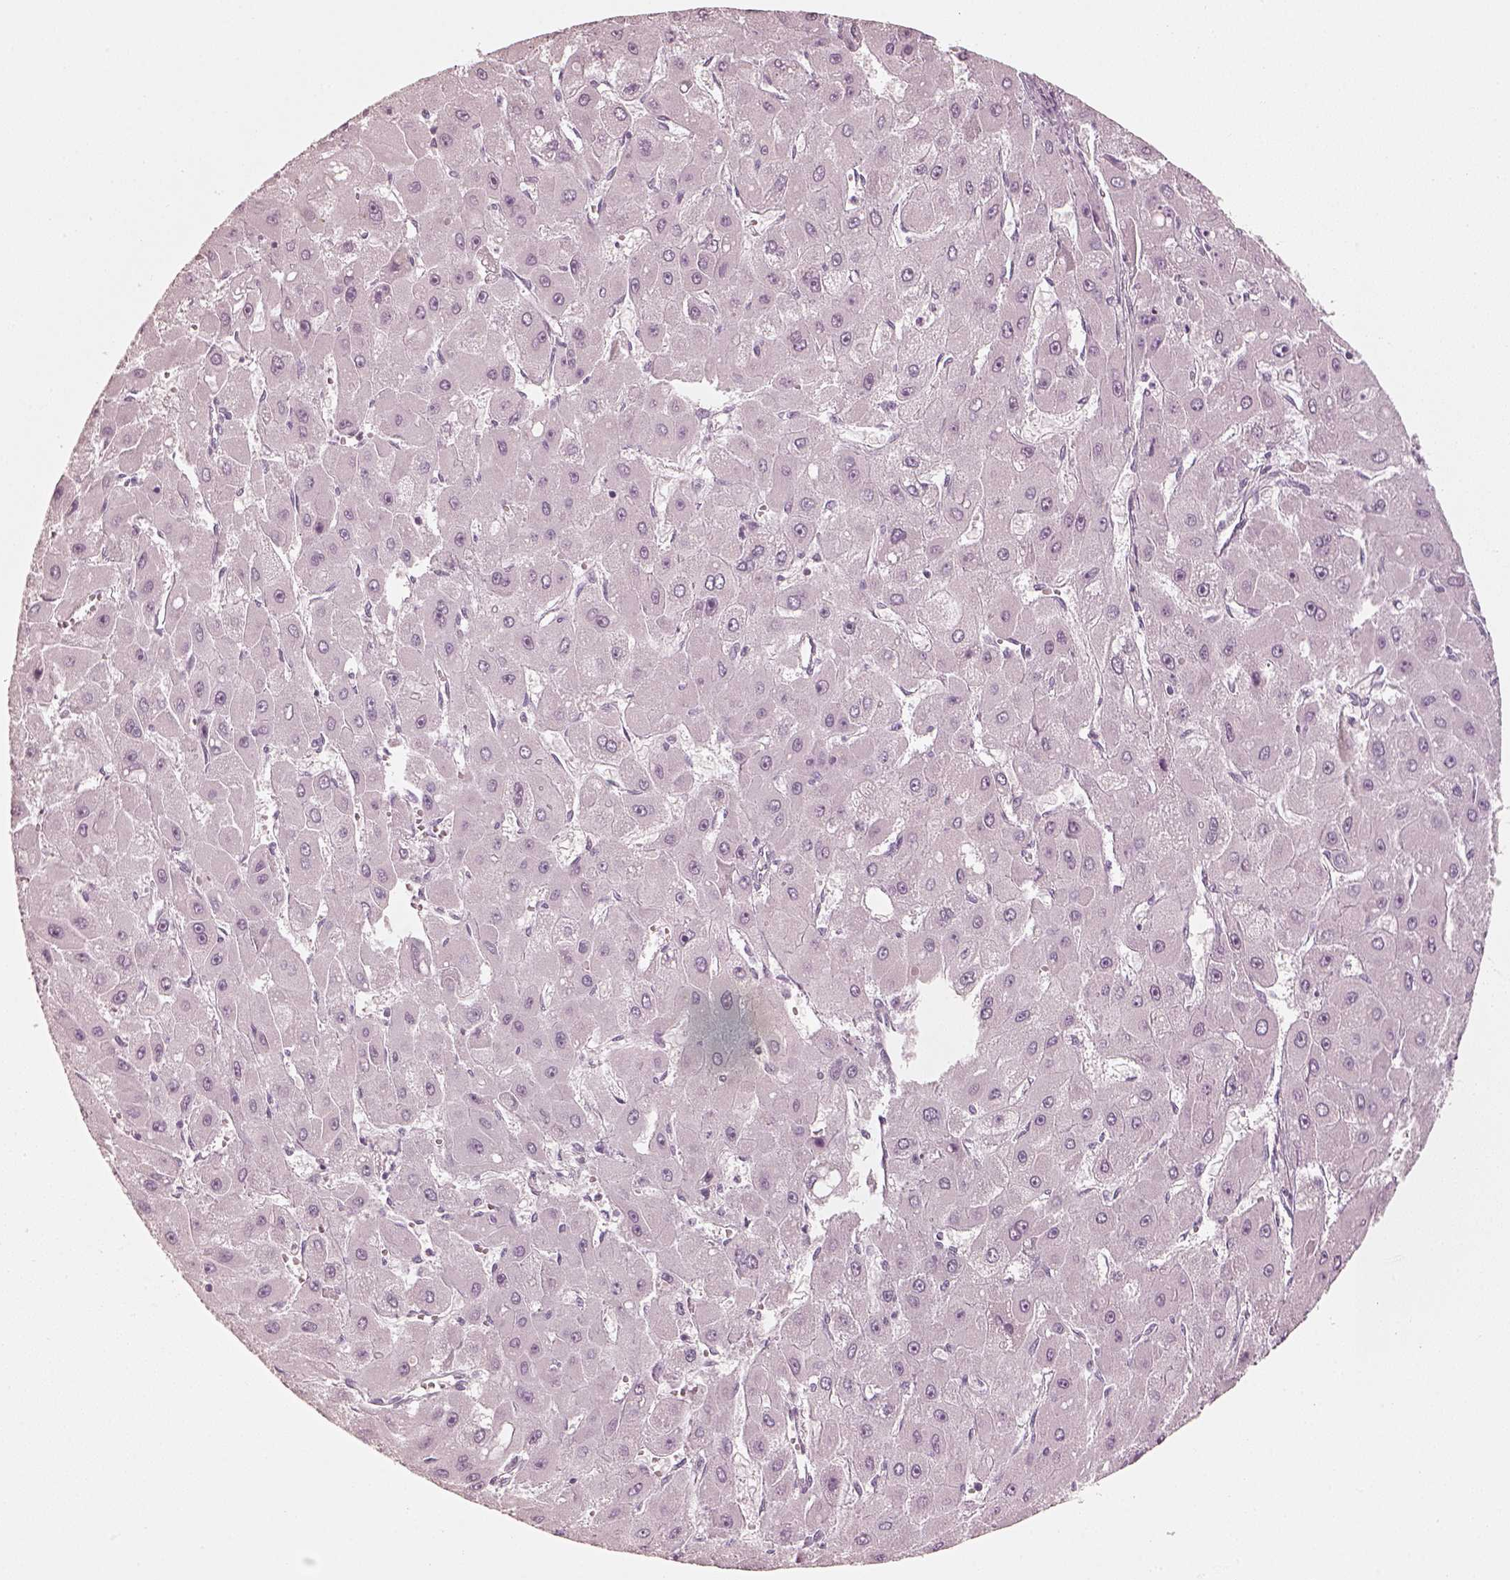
{"staining": {"intensity": "negative", "quantity": "none", "location": "none"}, "tissue": "liver cancer", "cell_type": "Tumor cells", "image_type": "cancer", "snomed": [{"axis": "morphology", "description": "Carcinoma, Hepatocellular, NOS"}, {"axis": "topography", "description": "Liver"}], "caption": "The immunohistochemistry micrograph has no significant positivity in tumor cells of liver cancer (hepatocellular carcinoma) tissue.", "gene": "R3HDML", "patient": {"sex": "female", "age": 25}}